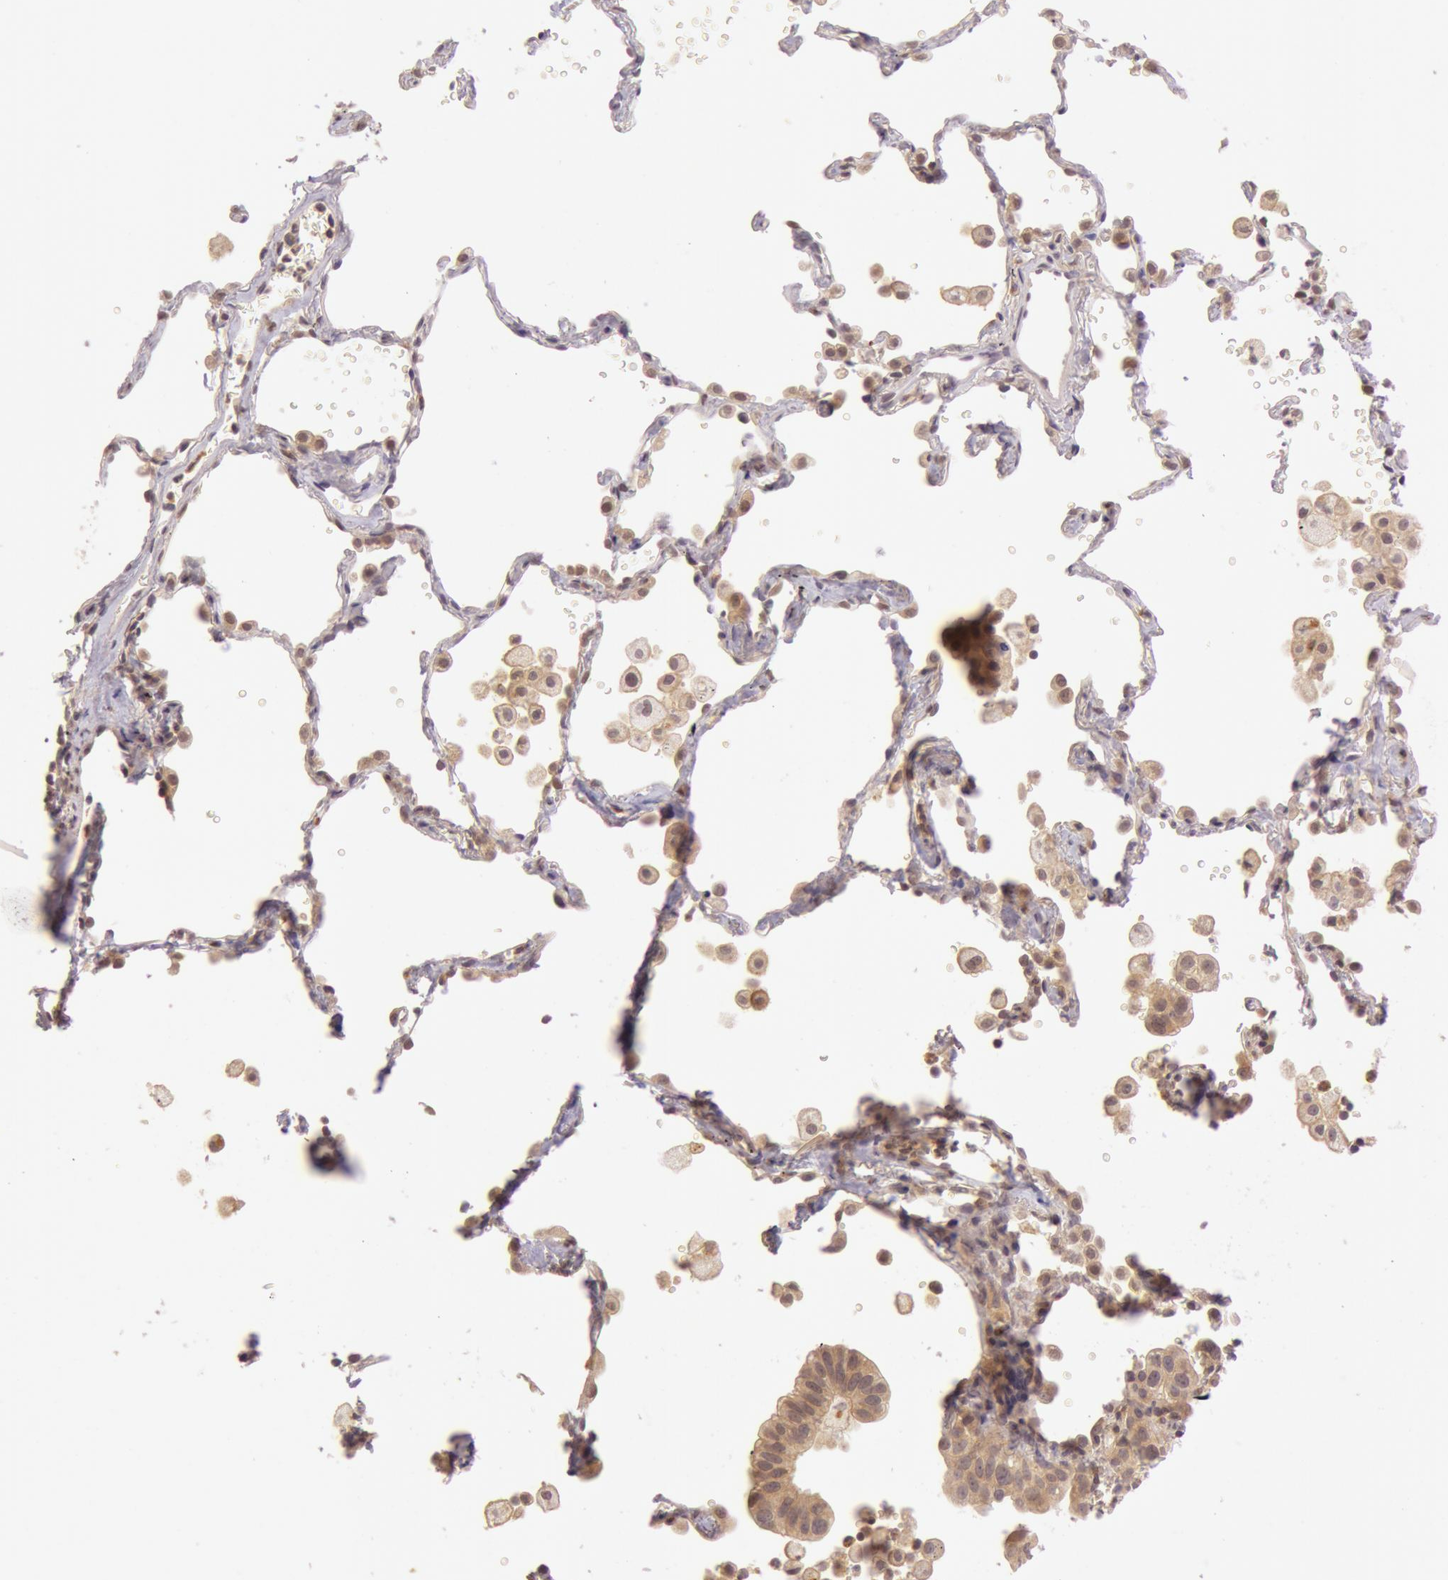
{"staining": {"intensity": "weak", "quantity": ">75%", "location": "cytoplasmic/membranous"}, "tissue": "lung cancer", "cell_type": "Tumor cells", "image_type": "cancer", "snomed": [{"axis": "morphology", "description": "Adenocarcinoma, NOS"}, {"axis": "topography", "description": "Lung"}], "caption": "Immunohistochemistry of lung adenocarcinoma demonstrates low levels of weak cytoplasmic/membranous positivity in approximately >75% of tumor cells.", "gene": "ATG2B", "patient": {"sex": "female", "age": 50}}